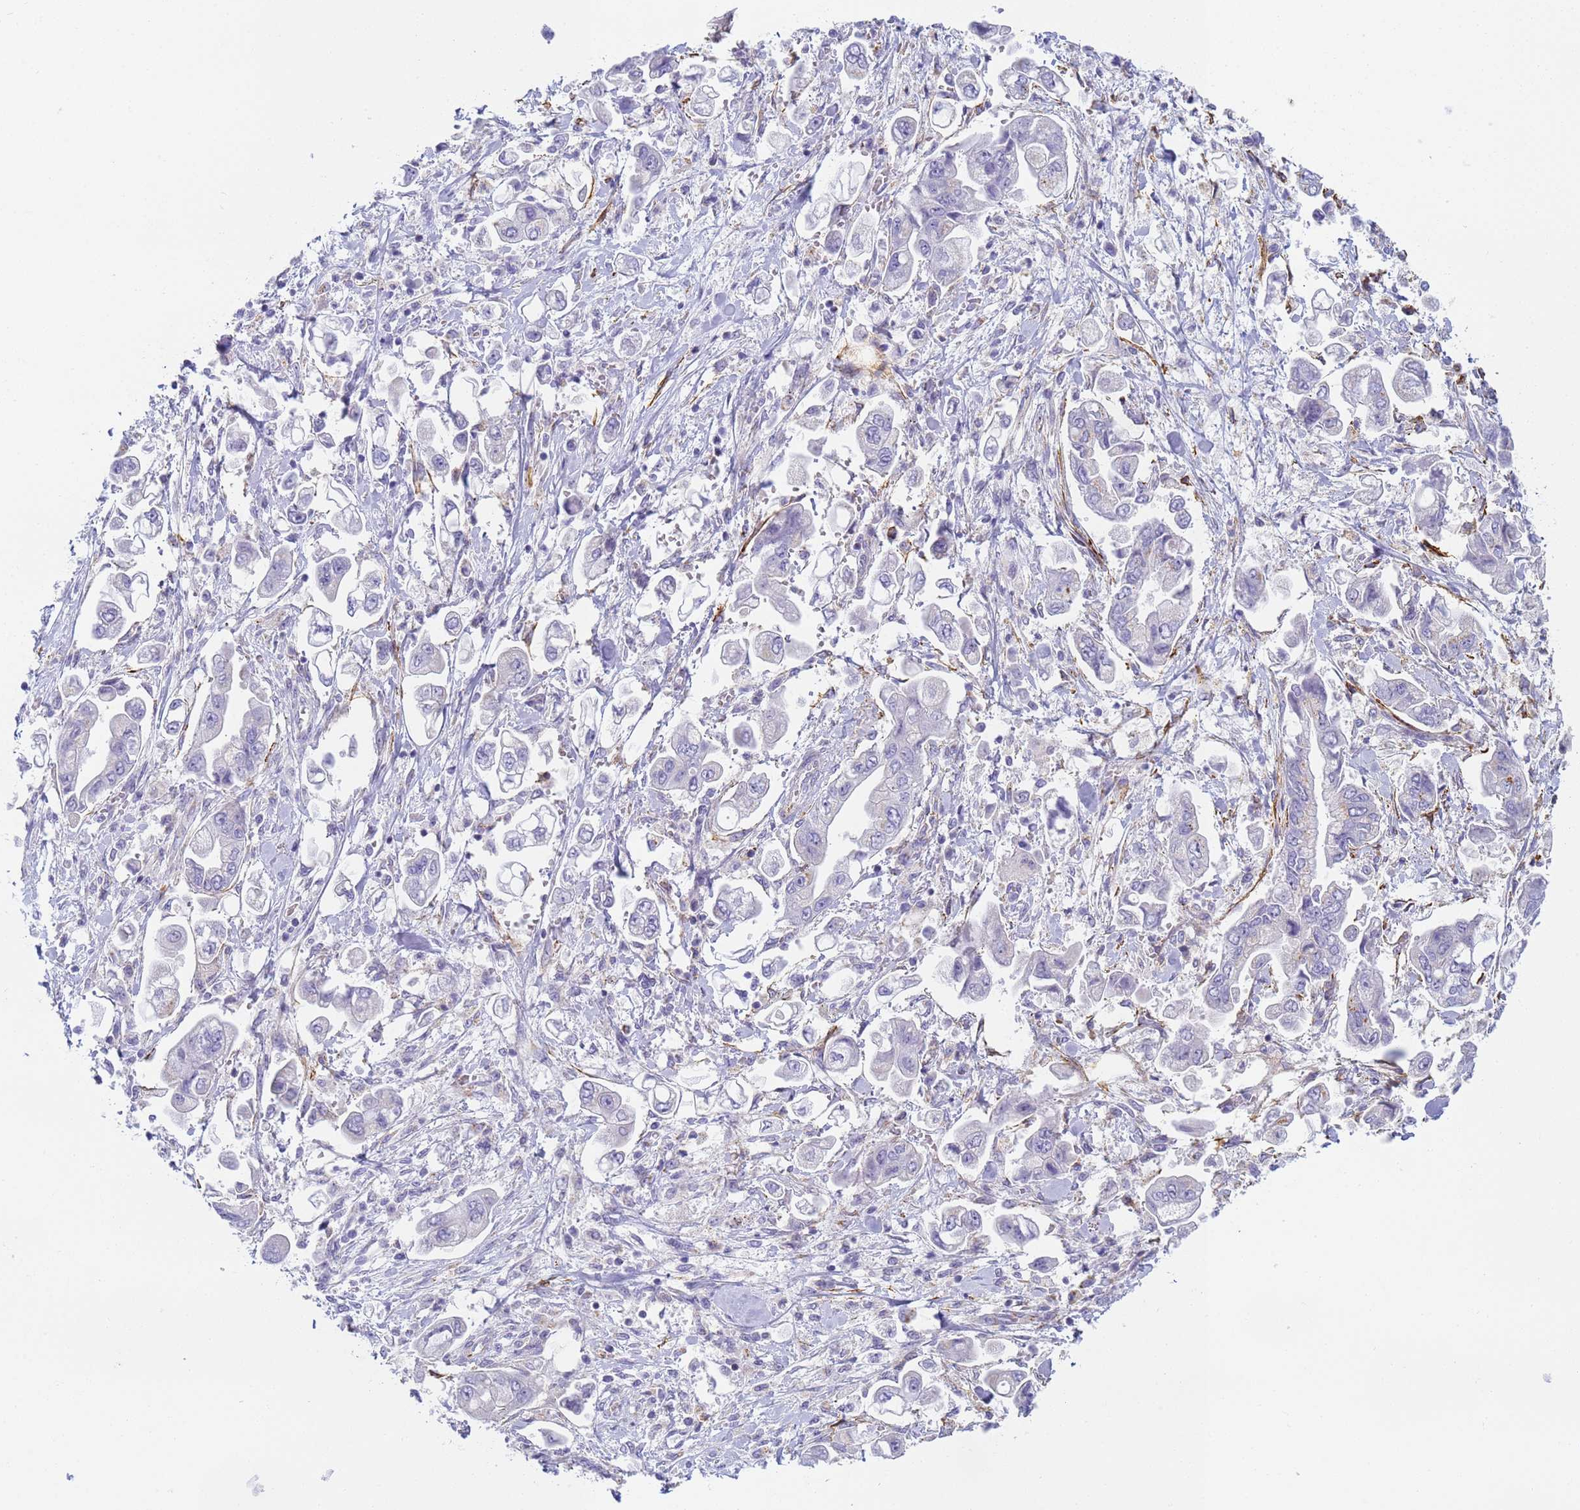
{"staining": {"intensity": "negative", "quantity": "none", "location": "none"}, "tissue": "stomach cancer", "cell_type": "Tumor cells", "image_type": "cancer", "snomed": [{"axis": "morphology", "description": "Adenocarcinoma, NOS"}, {"axis": "topography", "description": "Stomach"}], "caption": "Protein analysis of adenocarcinoma (stomach) exhibits no significant staining in tumor cells.", "gene": "CR1", "patient": {"sex": "male", "age": 62}}